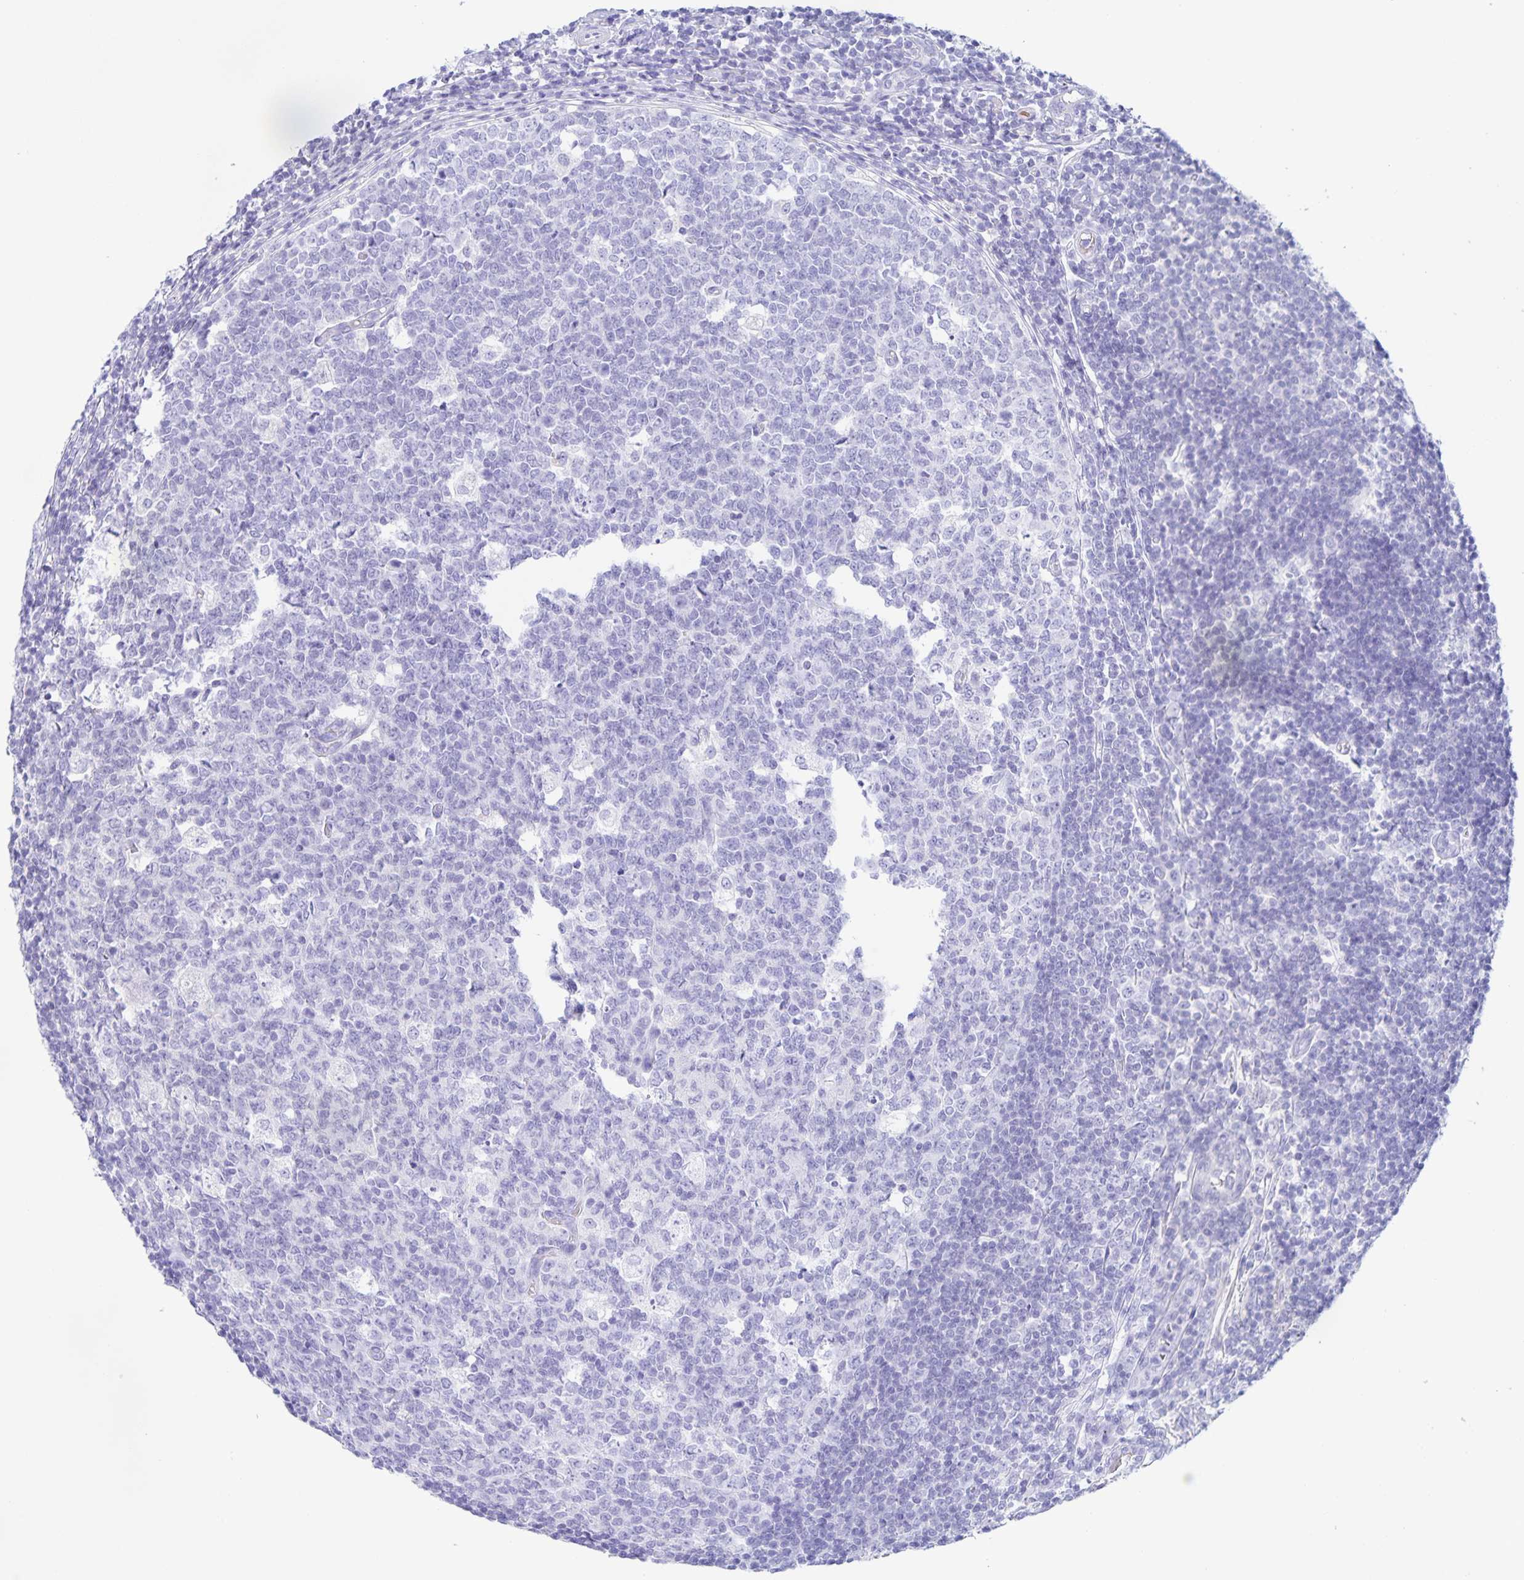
{"staining": {"intensity": "negative", "quantity": "none", "location": "none"}, "tissue": "appendix", "cell_type": "Glandular cells", "image_type": "normal", "snomed": [{"axis": "morphology", "description": "Normal tissue, NOS"}, {"axis": "topography", "description": "Appendix"}], "caption": "Glandular cells show no significant expression in normal appendix. (DAB IHC visualized using brightfield microscopy, high magnification).", "gene": "CATSPER4", "patient": {"sex": "male", "age": 18}}